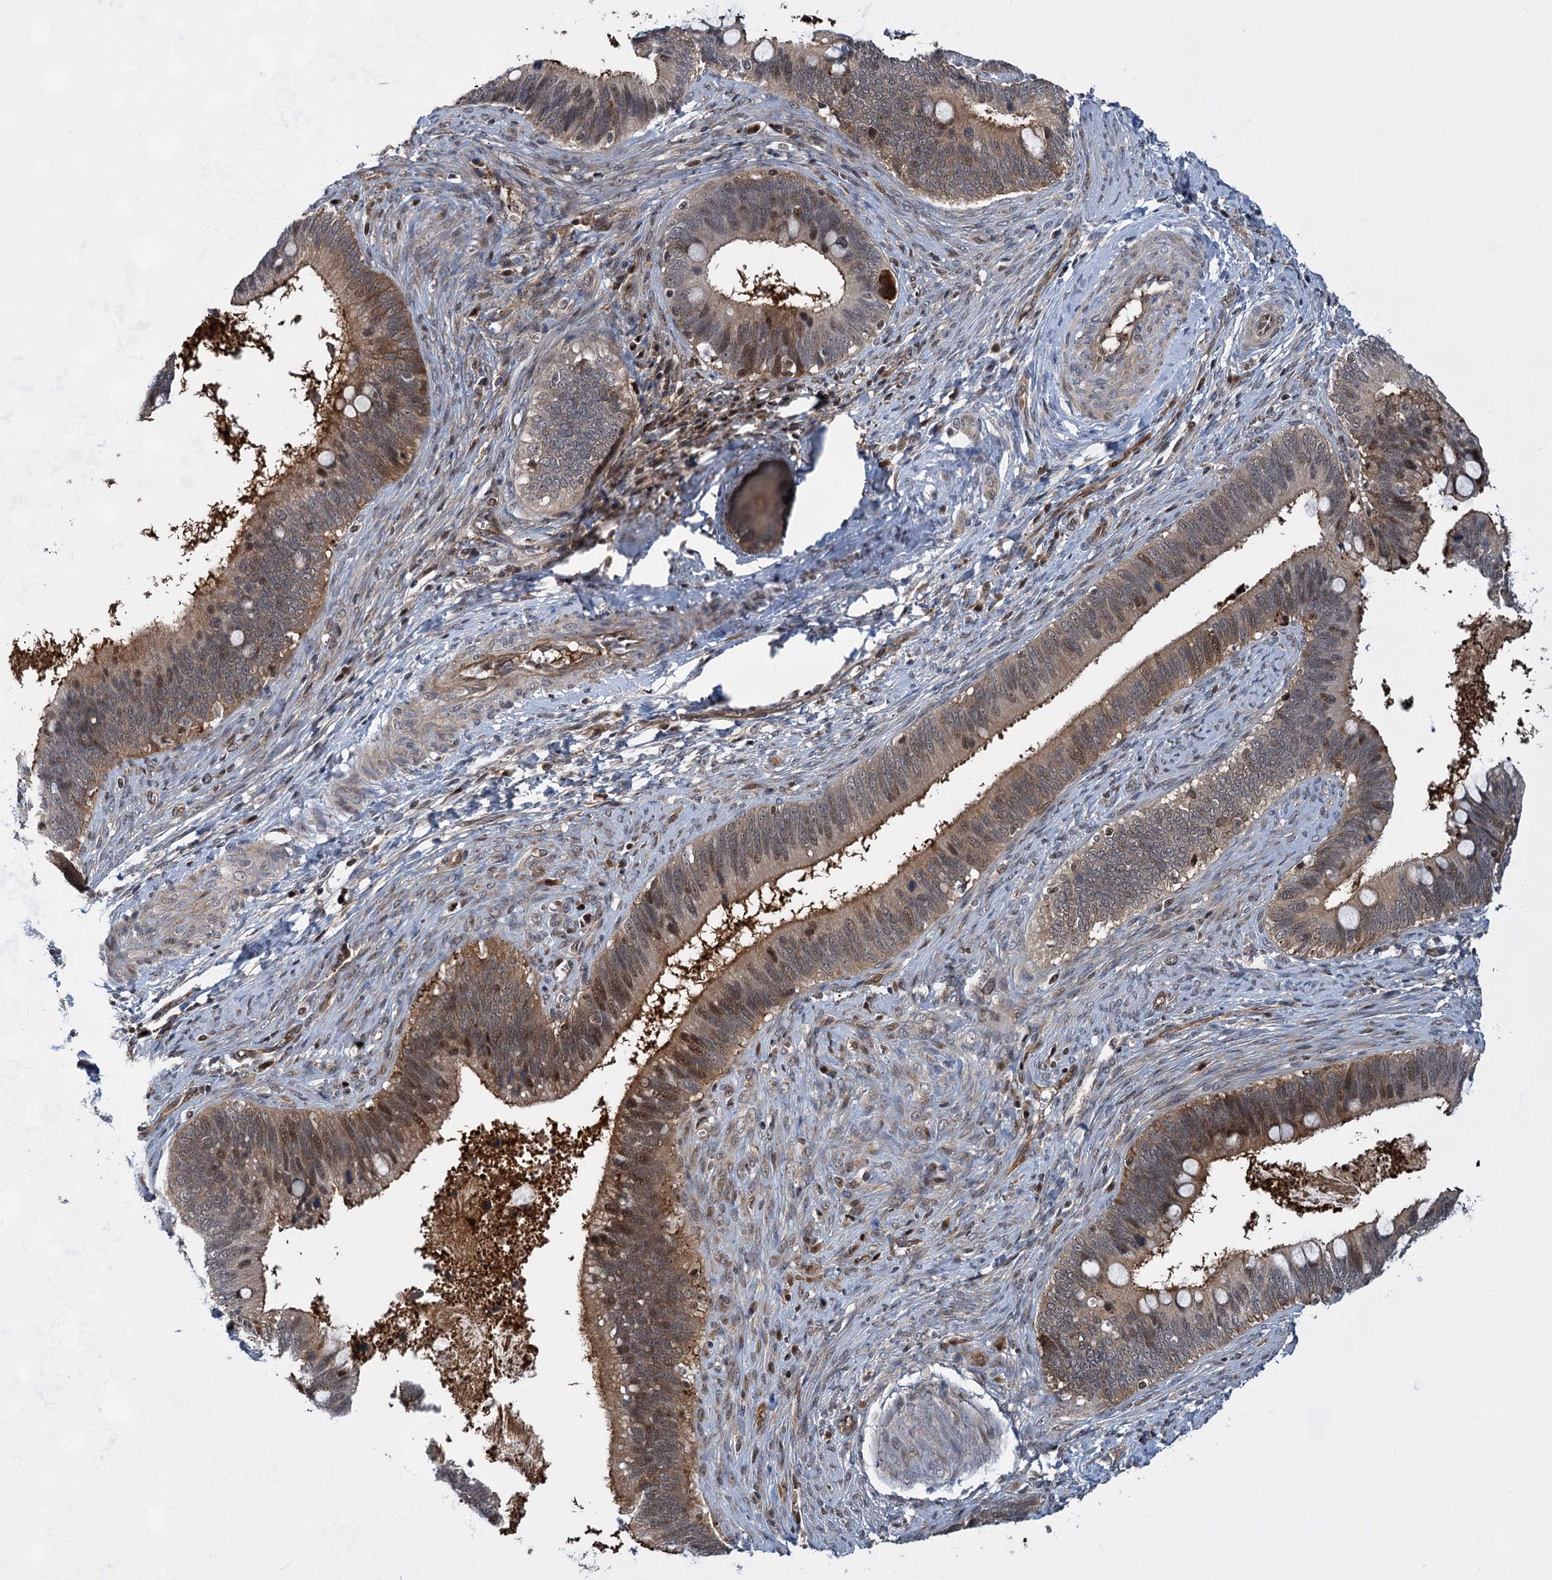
{"staining": {"intensity": "moderate", "quantity": "25%-75%", "location": "cytoplasmic/membranous,nuclear"}, "tissue": "cervical cancer", "cell_type": "Tumor cells", "image_type": "cancer", "snomed": [{"axis": "morphology", "description": "Adenocarcinoma, NOS"}, {"axis": "topography", "description": "Cervix"}], "caption": "This is an image of immunohistochemistry (IHC) staining of cervical adenocarcinoma, which shows moderate positivity in the cytoplasmic/membranous and nuclear of tumor cells.", "gene": "GPBP1", "patient": {"sex": "female", "age": 42}}